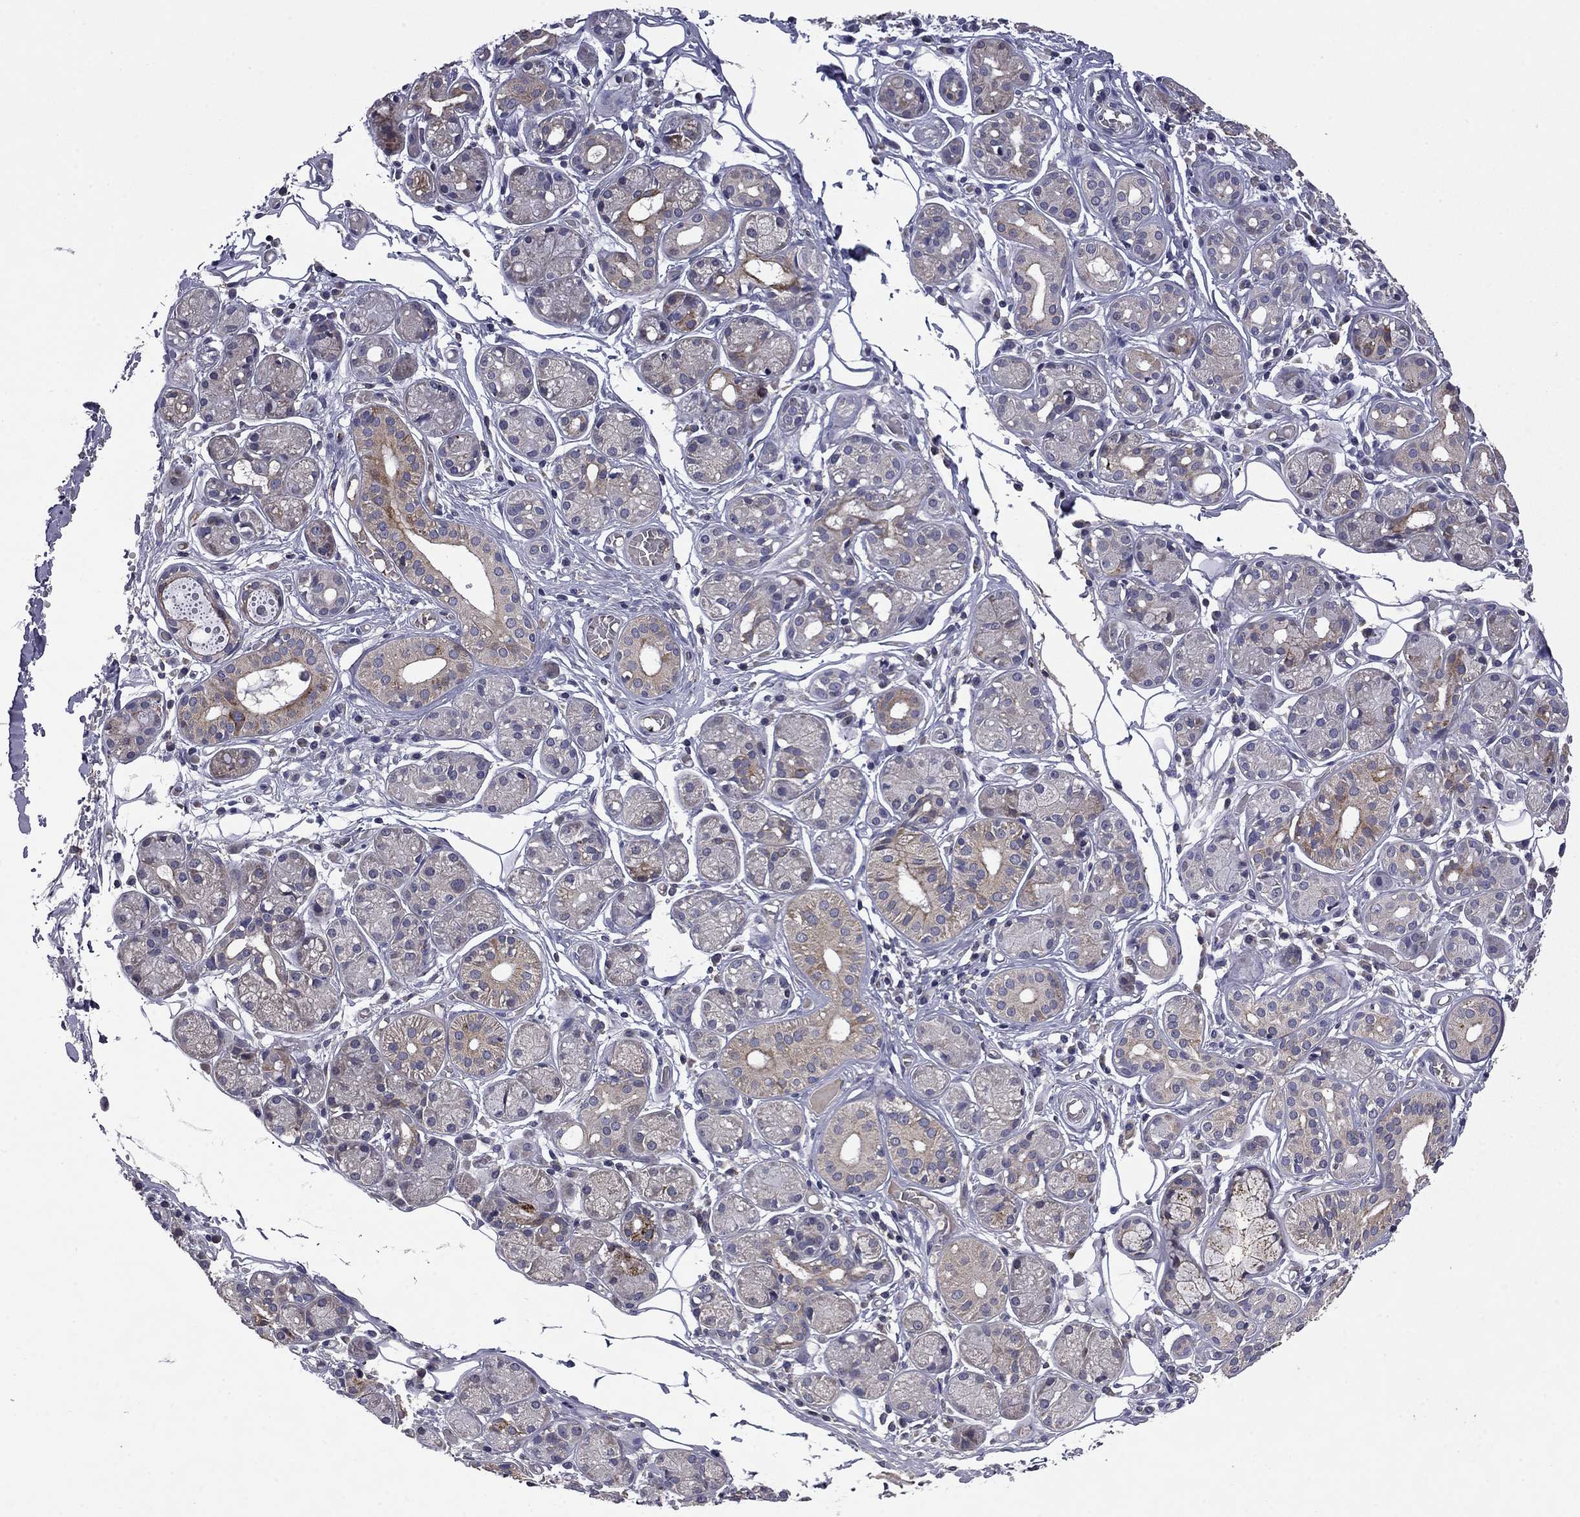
{"staining": {"intensity": "moderate", "quantity": "<25%", "location": "cytoplasmic/membranous"}, "tissue": "salivary gland", "cell_type": "Glandular cells", "image_type": "normal", "snomed": [{"axis": "morphology", "description": "Normal tissue, NOS"}, {"axis": "topography", "description": "Salivary gland"}, {"axis": "topography", "description": "Peripheral nerve tissue"}], "caption": "Salivary gland stained with DAB (3,3'-diaminobenzidine) immunohistochemistry (IHC) demonstrates low levels of moderate cytoplasmic/membranous staining in about <25% of glandular cells.", "gene": "CEACAM7", "patient": {"sex": "male", "age": 71}}